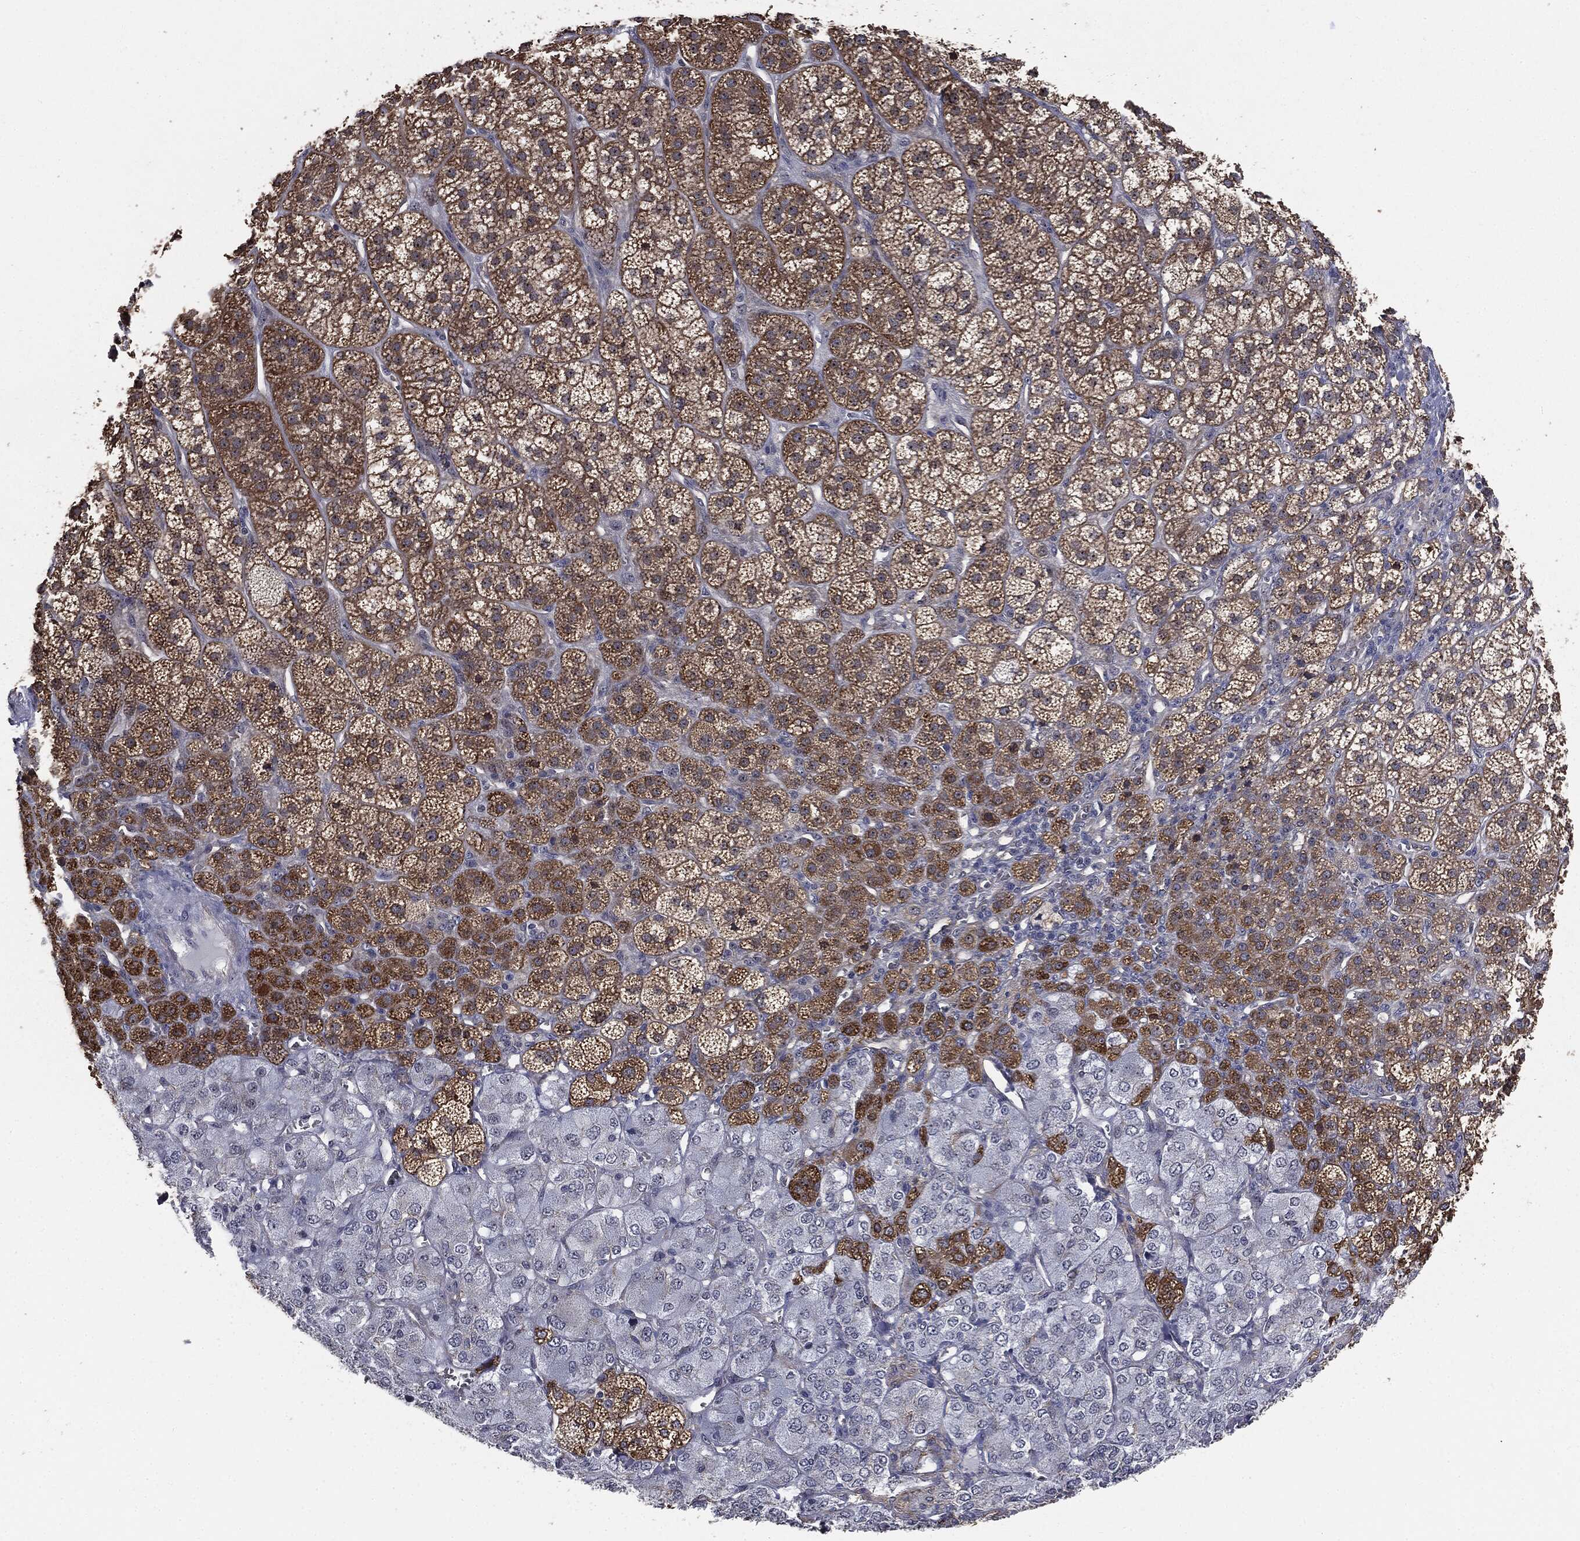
{"staining": {"intensity": "strong", "quantity": "25%-75%", "location": "cytoplasmic/membranous"}, "tissue": "adrenal gland", "cell_type": "Glandular cells", "image_type": "normal", "snomed": [{"axis": "morphology", "description": "Normal tissue, NOS"}, {"axis": "topography", "description": "Adrenal gland"}], "caption": "Immunohistochemistry (DAB) staining of normal adrenal gland reveals strong cytoplasmic/membranous protein expression in about 25%-75% of glandular cells.", "gene": "TRMT1L", "patient": {"sex": "female", "age": 60}}